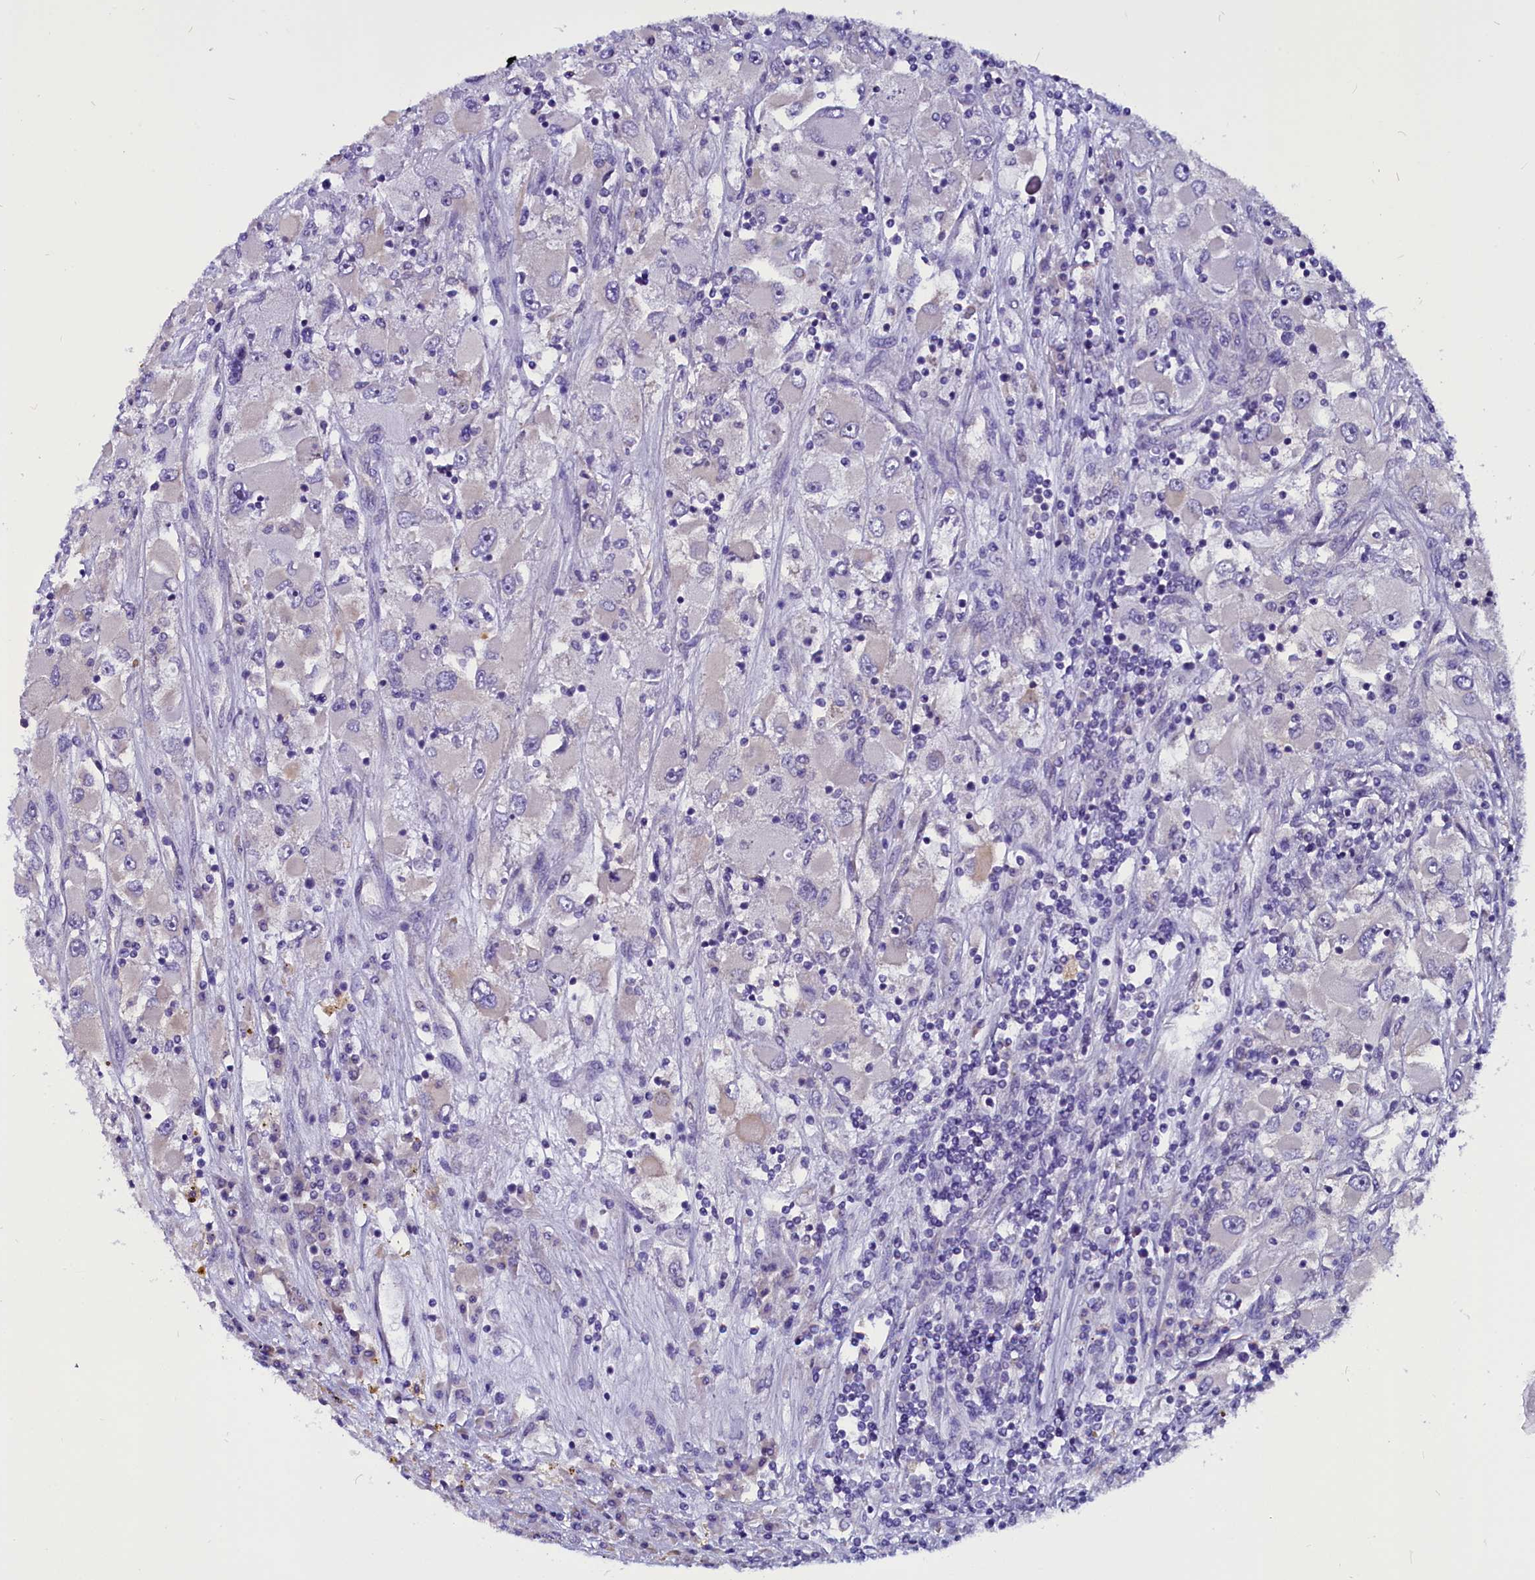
{"staining": {"intensity": "negative", "quantity": "none", "location": "none"}, "tissue": "renal cancer", "cell_type": "Tumor cells", "image_type": "cancer", "snomed": [{"axis": "morphology", "description": "Adenocarcinoma, NOS"}, {"axis": "topography", "description": "Kidney"}], "caption": "Immunohistochemistry micrograph of human renal cancer stained for a protein (brown), which displays no expression in tumor cells.", "gene": "CEP170", "patient": {"sex": "female", "age": 52}}